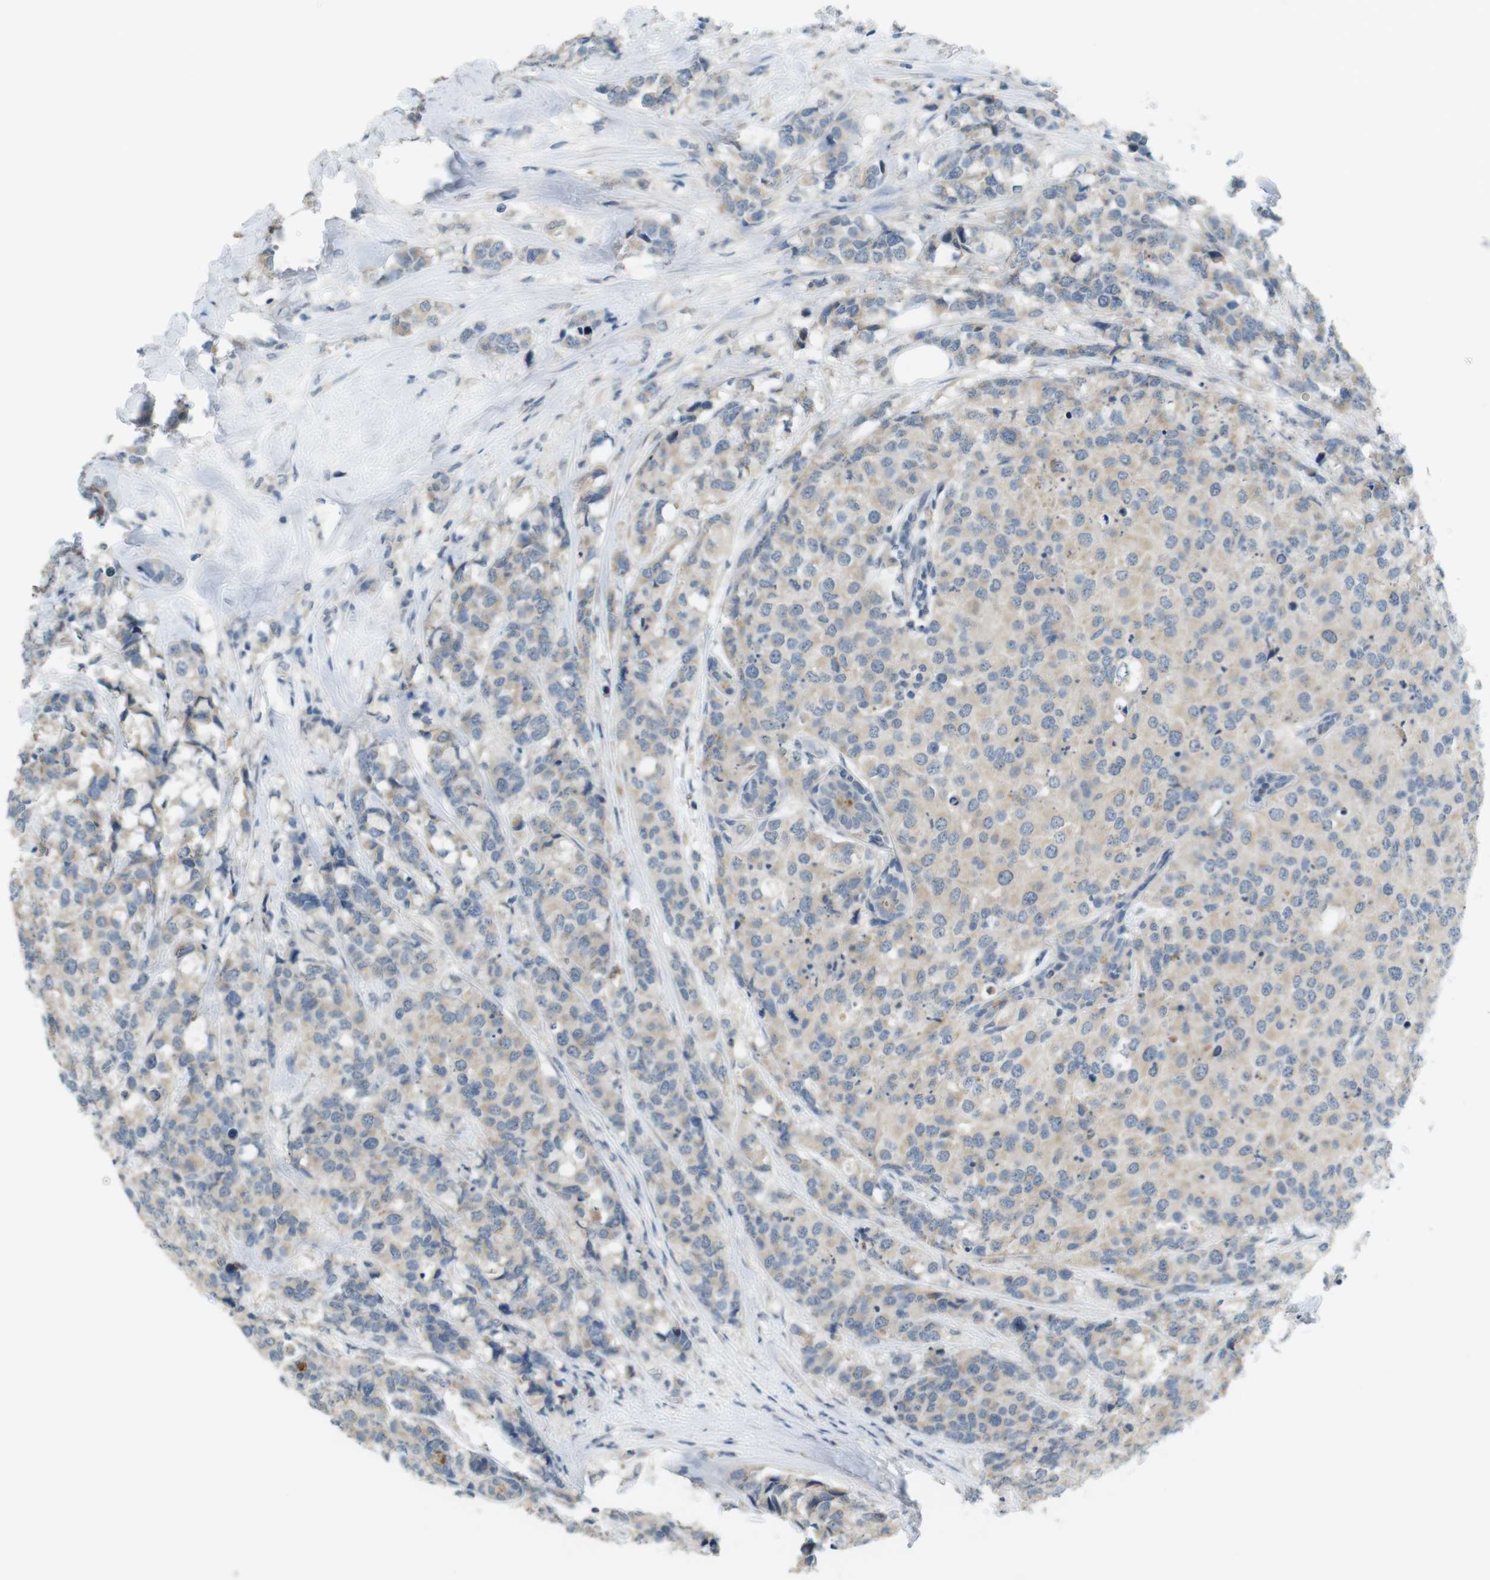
{"staining": {"intensity": "weak", "quantity": ">75%", "location": "cytoplasmic/membranous"}, "tissue": "breast cancer", "cell_type": "Tumor cells", "image_type": "cancer", "snomed": [{"axis": "morphology", "description": "Lobular carcinoma"}, {"axis": "topography", "description": "Breast"}], "caption": "Tumor cells reveal low levels of weak cytoplasmic/membranous expression in about >75% of cells in breast cancer.", "gene": "MUC5B", "patient": {"sex": "female", "age": 59}}